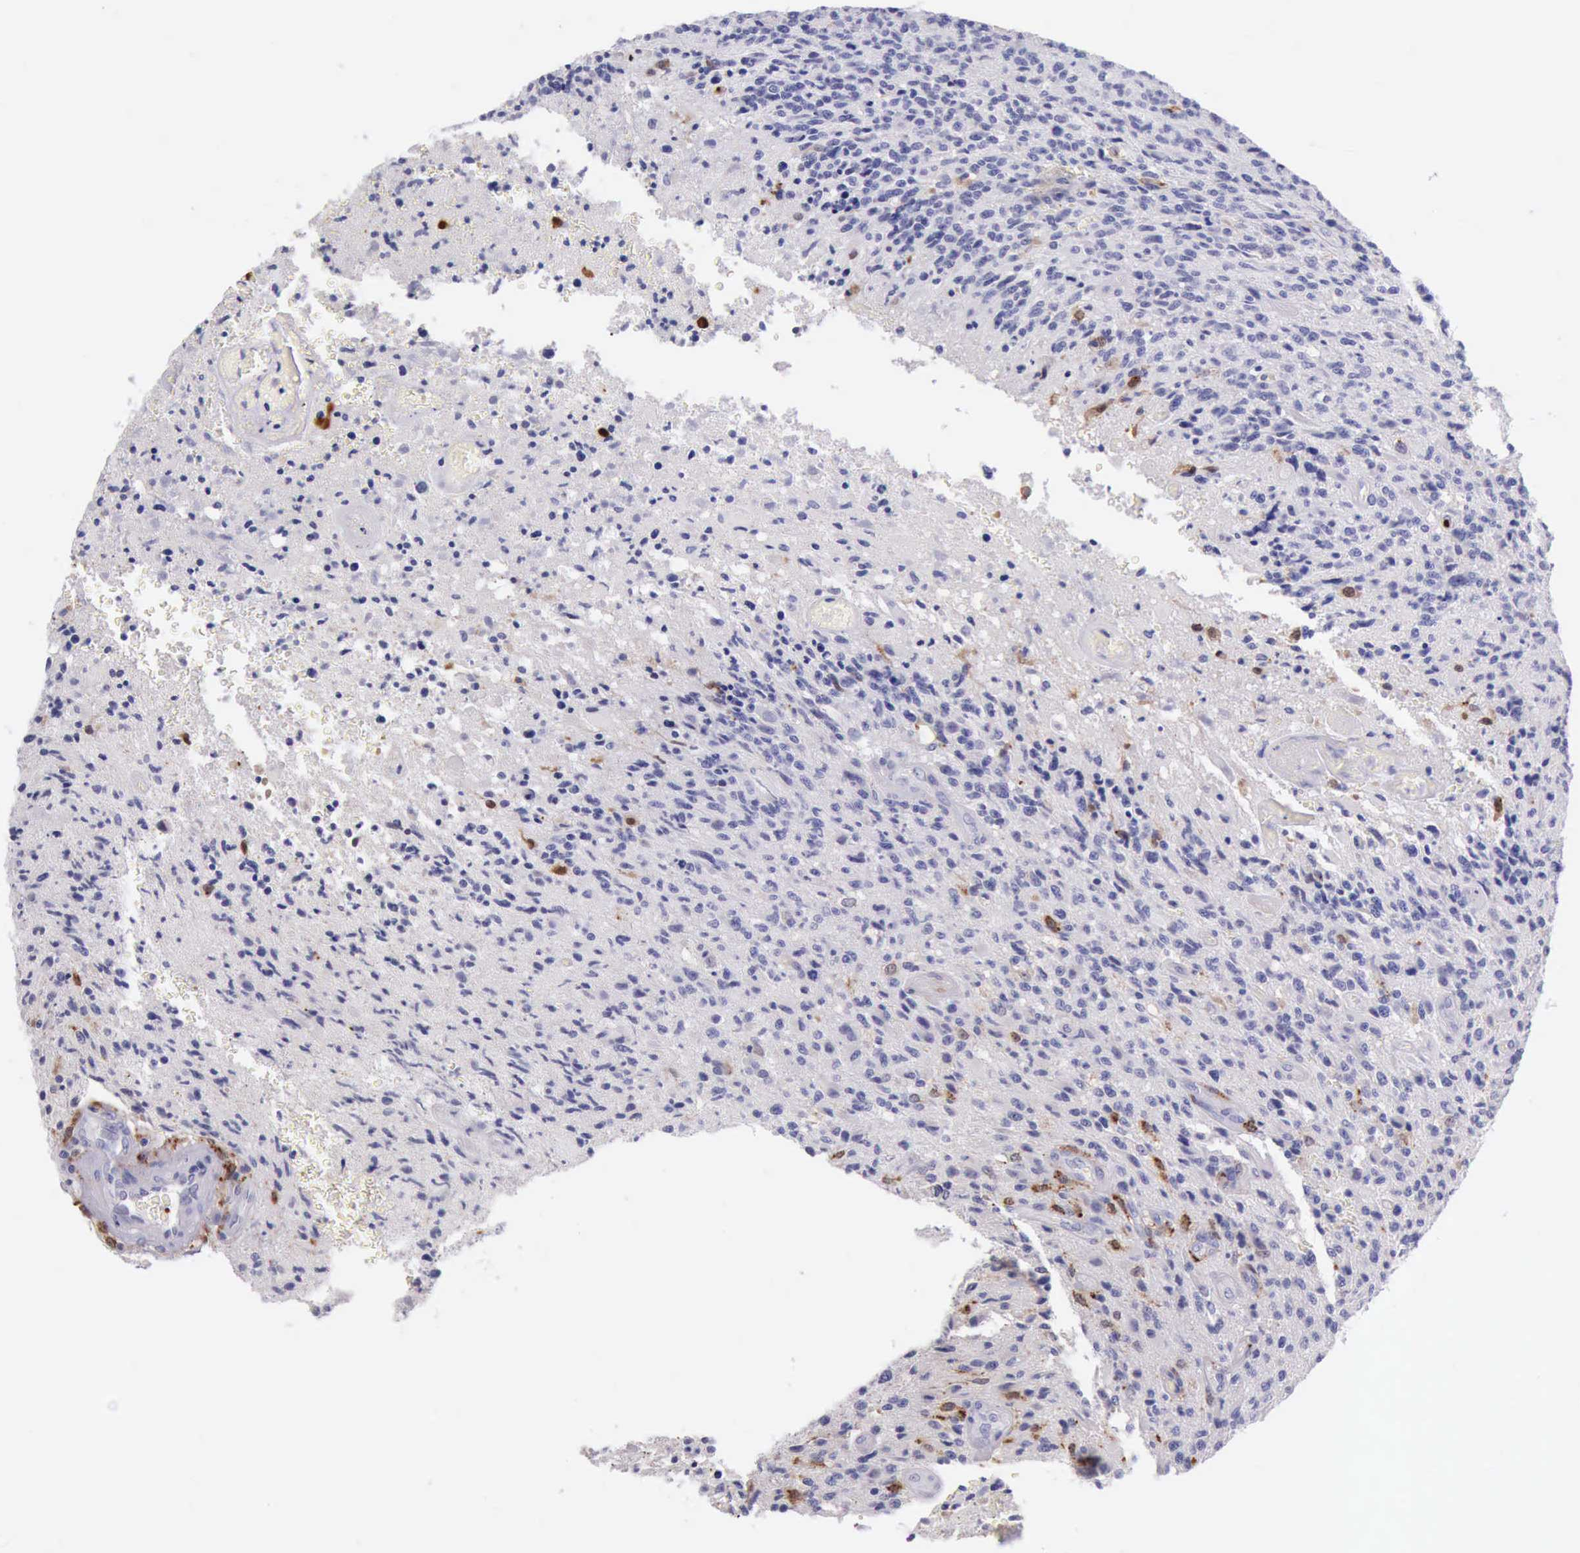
{"staining": {"intensity": "negative", "quantity": "none", "location": "none"}, "tissue": "glioma", "cell_type": "Tumor cells", "image_type": "cancer", "snomed": [{"axis": "morphology", "description": "Glioma, malignant, High grade"}, {"axis": "topography", "description": "Brain"}], "caption": "This is an immunohistochemistry photomicrograph of malignant glioma (high-grade). There is no positivity in tumor cells.", "gene": "CSTA", "patient": {"sex": "male", "age": 36}}